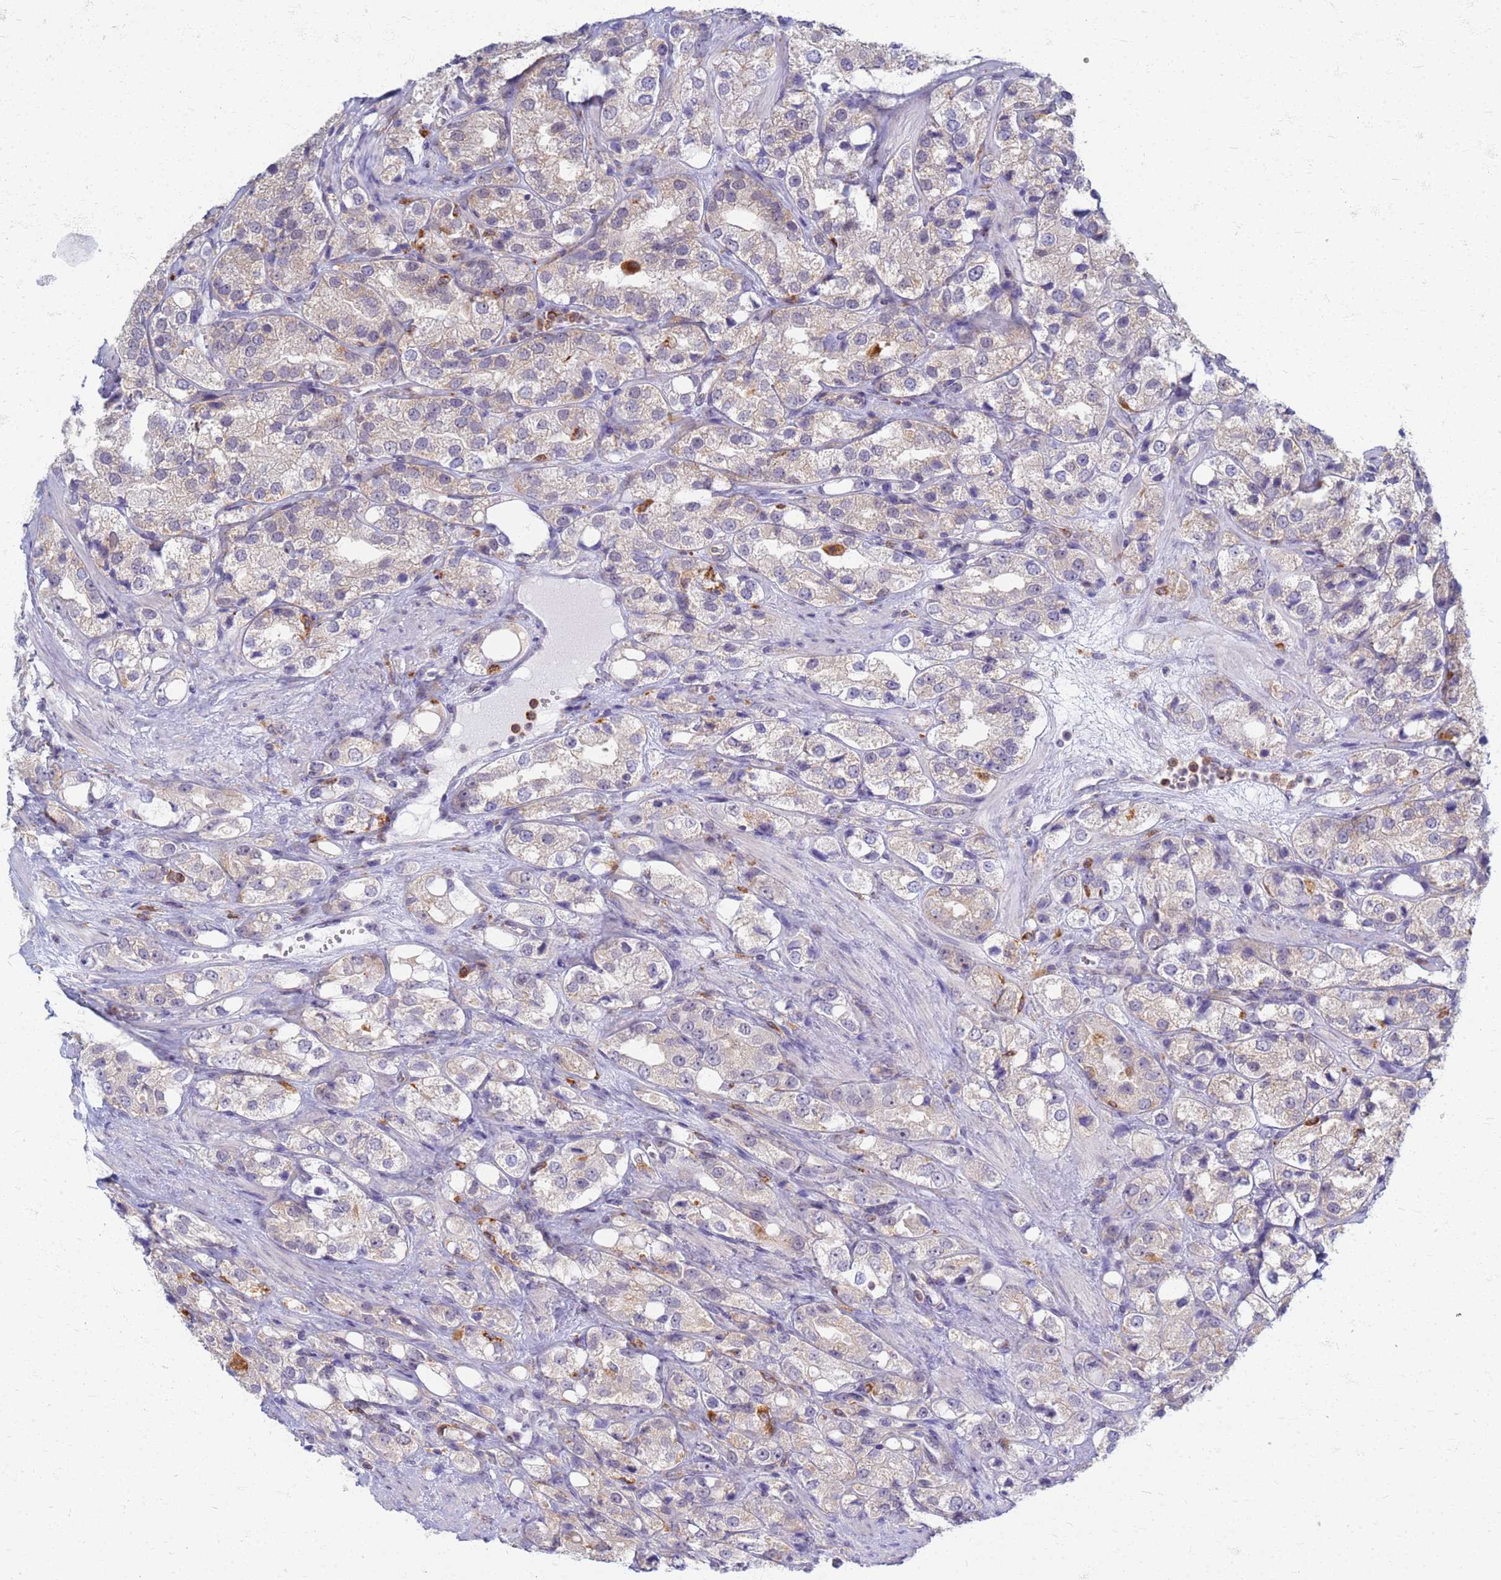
{"staining": {"intensity": "weak", "quantity": "<25%", "location": "cytoplasmic/membranous"}, "tissue": "prostate cancer", "cell_type": "Tumor cells", "image_type": "cancer", "snomed": [{"axis": "morphology", "description": "Adenocarcinoma, NOS"}, {"axis": "topography", "description": "Prostate"}], "caption": "Prostate cancer was stained to show a protein in brown. There is no significant positivity in tumor cells. (Immunohistochemistry (ihc), brightfield microscopy, high magnification).", "gene": "ATP6V1E1", "patient": {"sex": "male", "age": 79}}